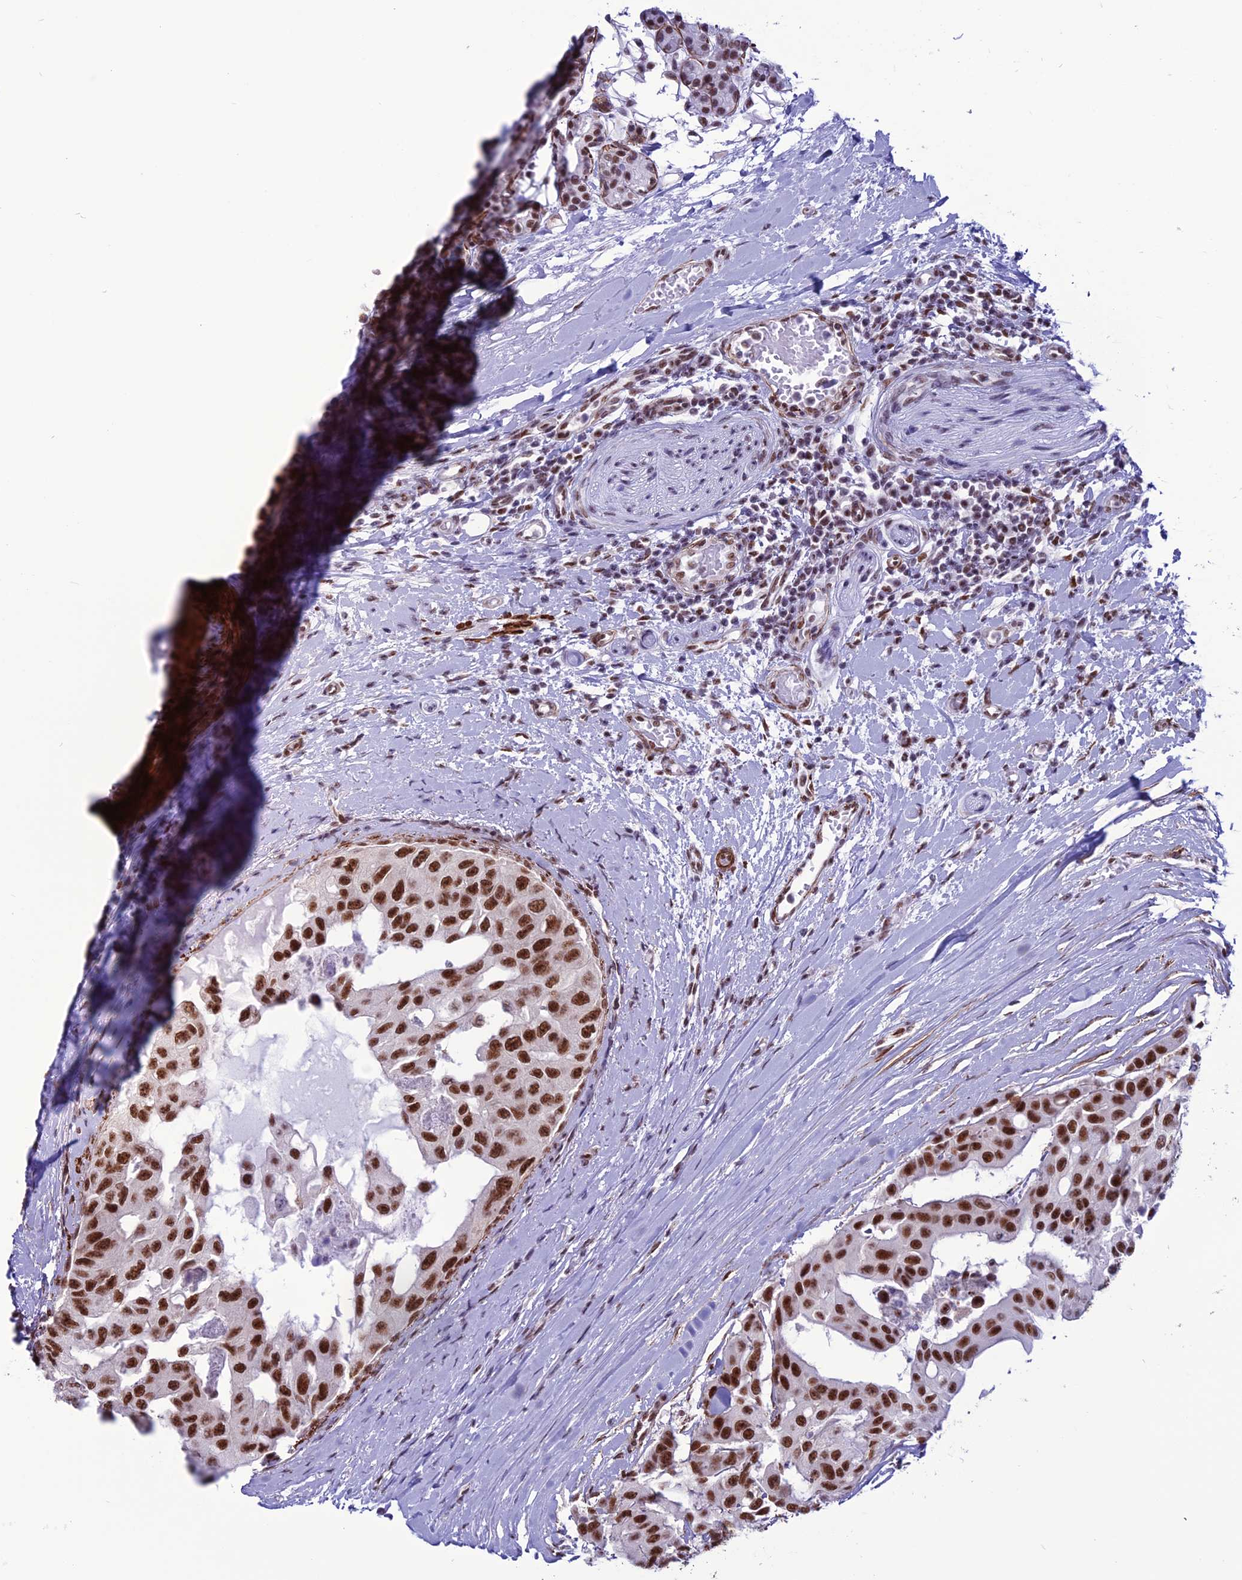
{"staining": {"intensity": "strong", "quantity": ">75%", "location": "nuclear"}, "tissue": "head and neck cancer", "cell_type": "Tumor cells", "image_type": "cancer", "snomed": [{"axis": "morphology", "description": "Adenocarcinoma, NOS"}, {"axis": "morphology", "description": "Adenocarcinoma, metastatic, NOS"}, {"axis": "topography", "description": "Head-Neck"}], "caption": "Approximately >75% of tumor cells in human metastatic adenocarcinoma (head and neck) display strong nuclear protein positivity as visualized by brown immunohistochemical staining.", "gene": "U2AF1", "patient": {"sex": "male", "age": 75}}